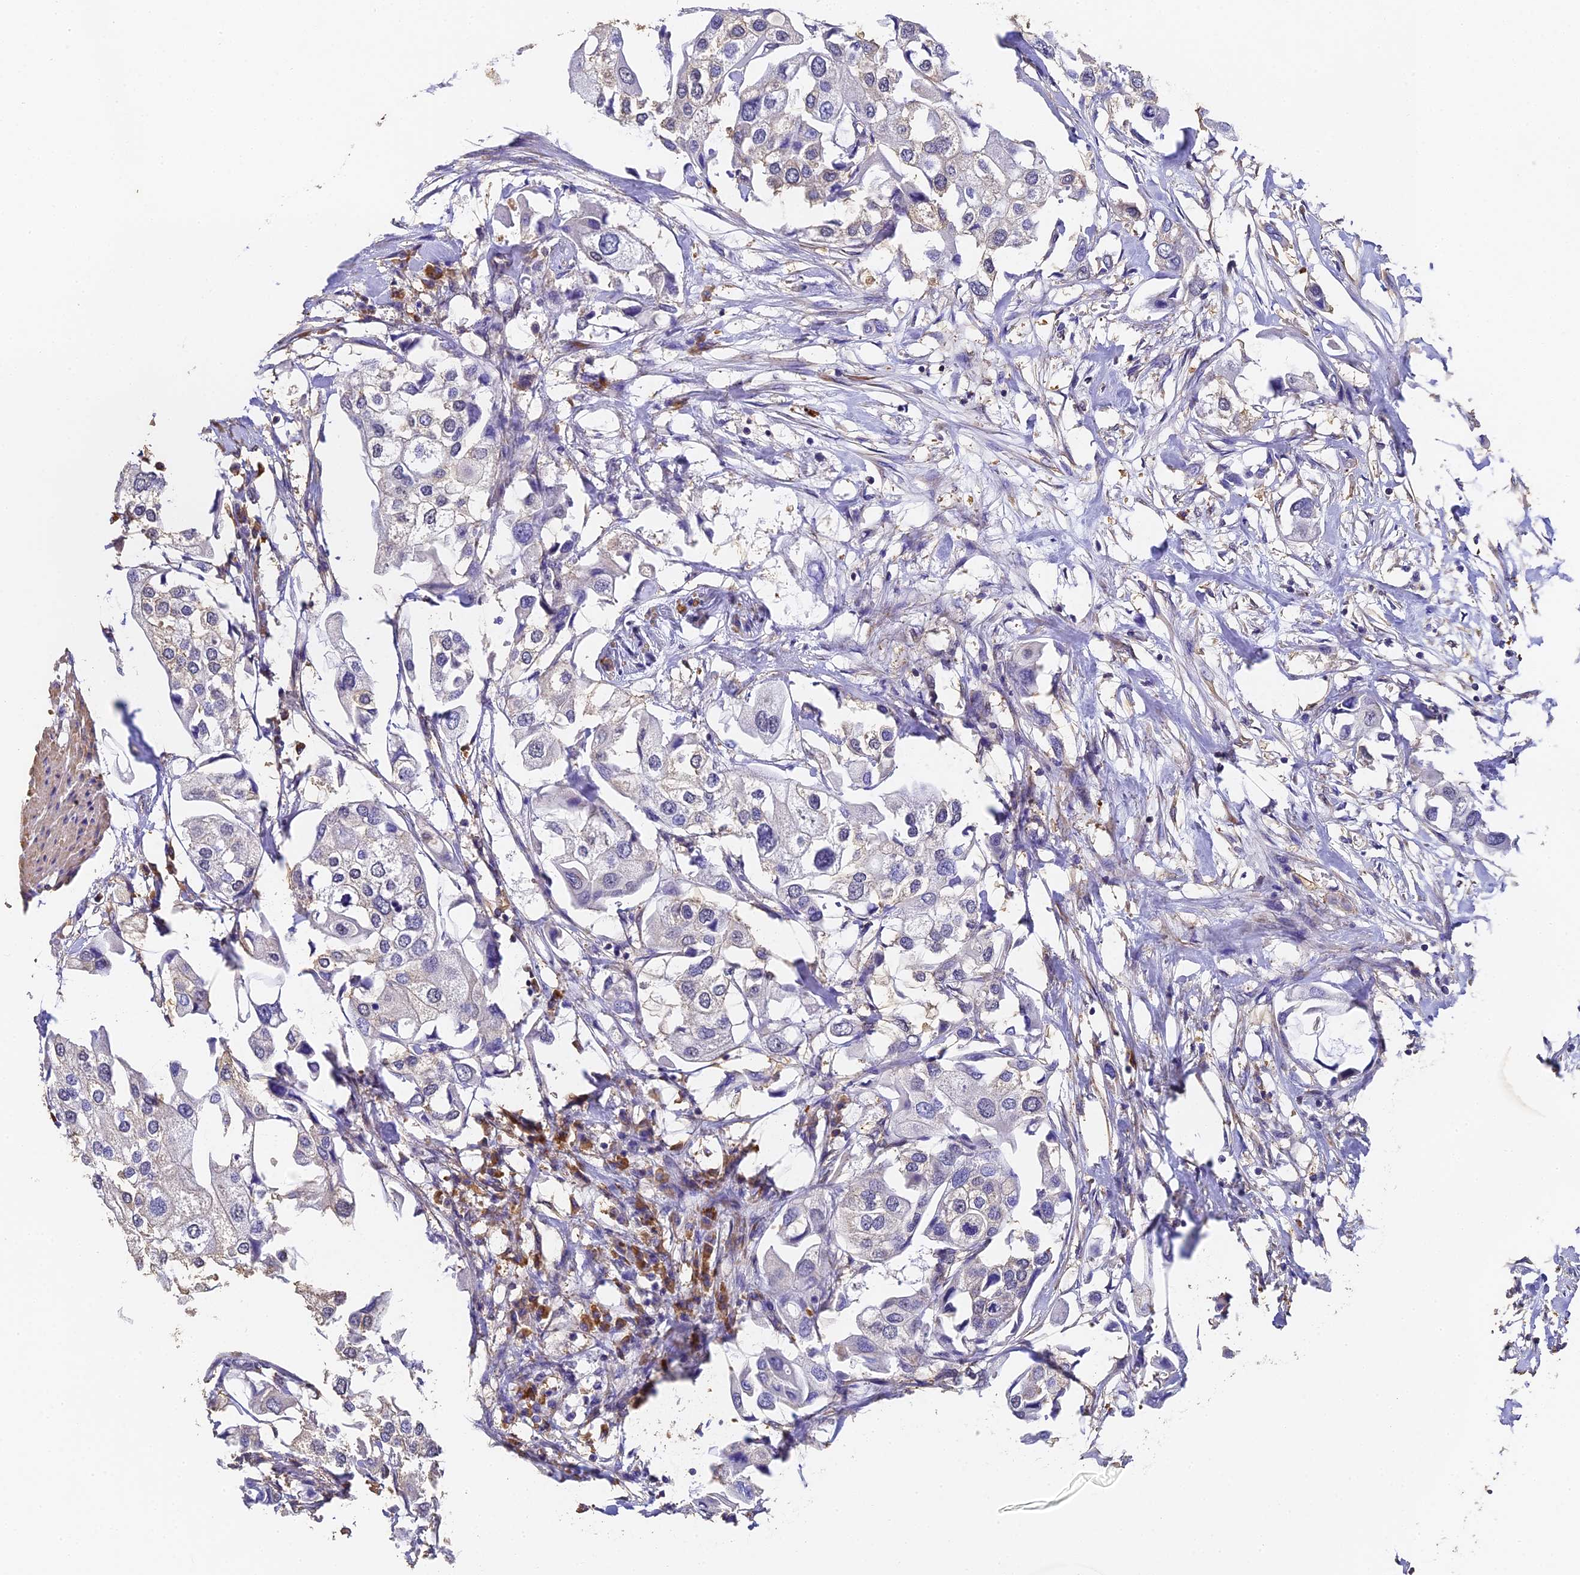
{"staining": {"intensity": "negative", "quantity": "none", "location": "none"}, "tissue": "urothelial cancer", "cell_type": "Tumor cells", "image_type": "cancer", "snomed": [{"axis": "morphology", "description": "Urothelial carcinoma, High grade"}, {"axis": "topography", "description": "Urinary bladder"}], "caption": "IHC photomicrograph of urothelial cancer stained for a protein (brown), which exhibits no positivity in tumor cells.", "gene": "SLC11A1", "patient": {"sex": "male", "age": 64}}